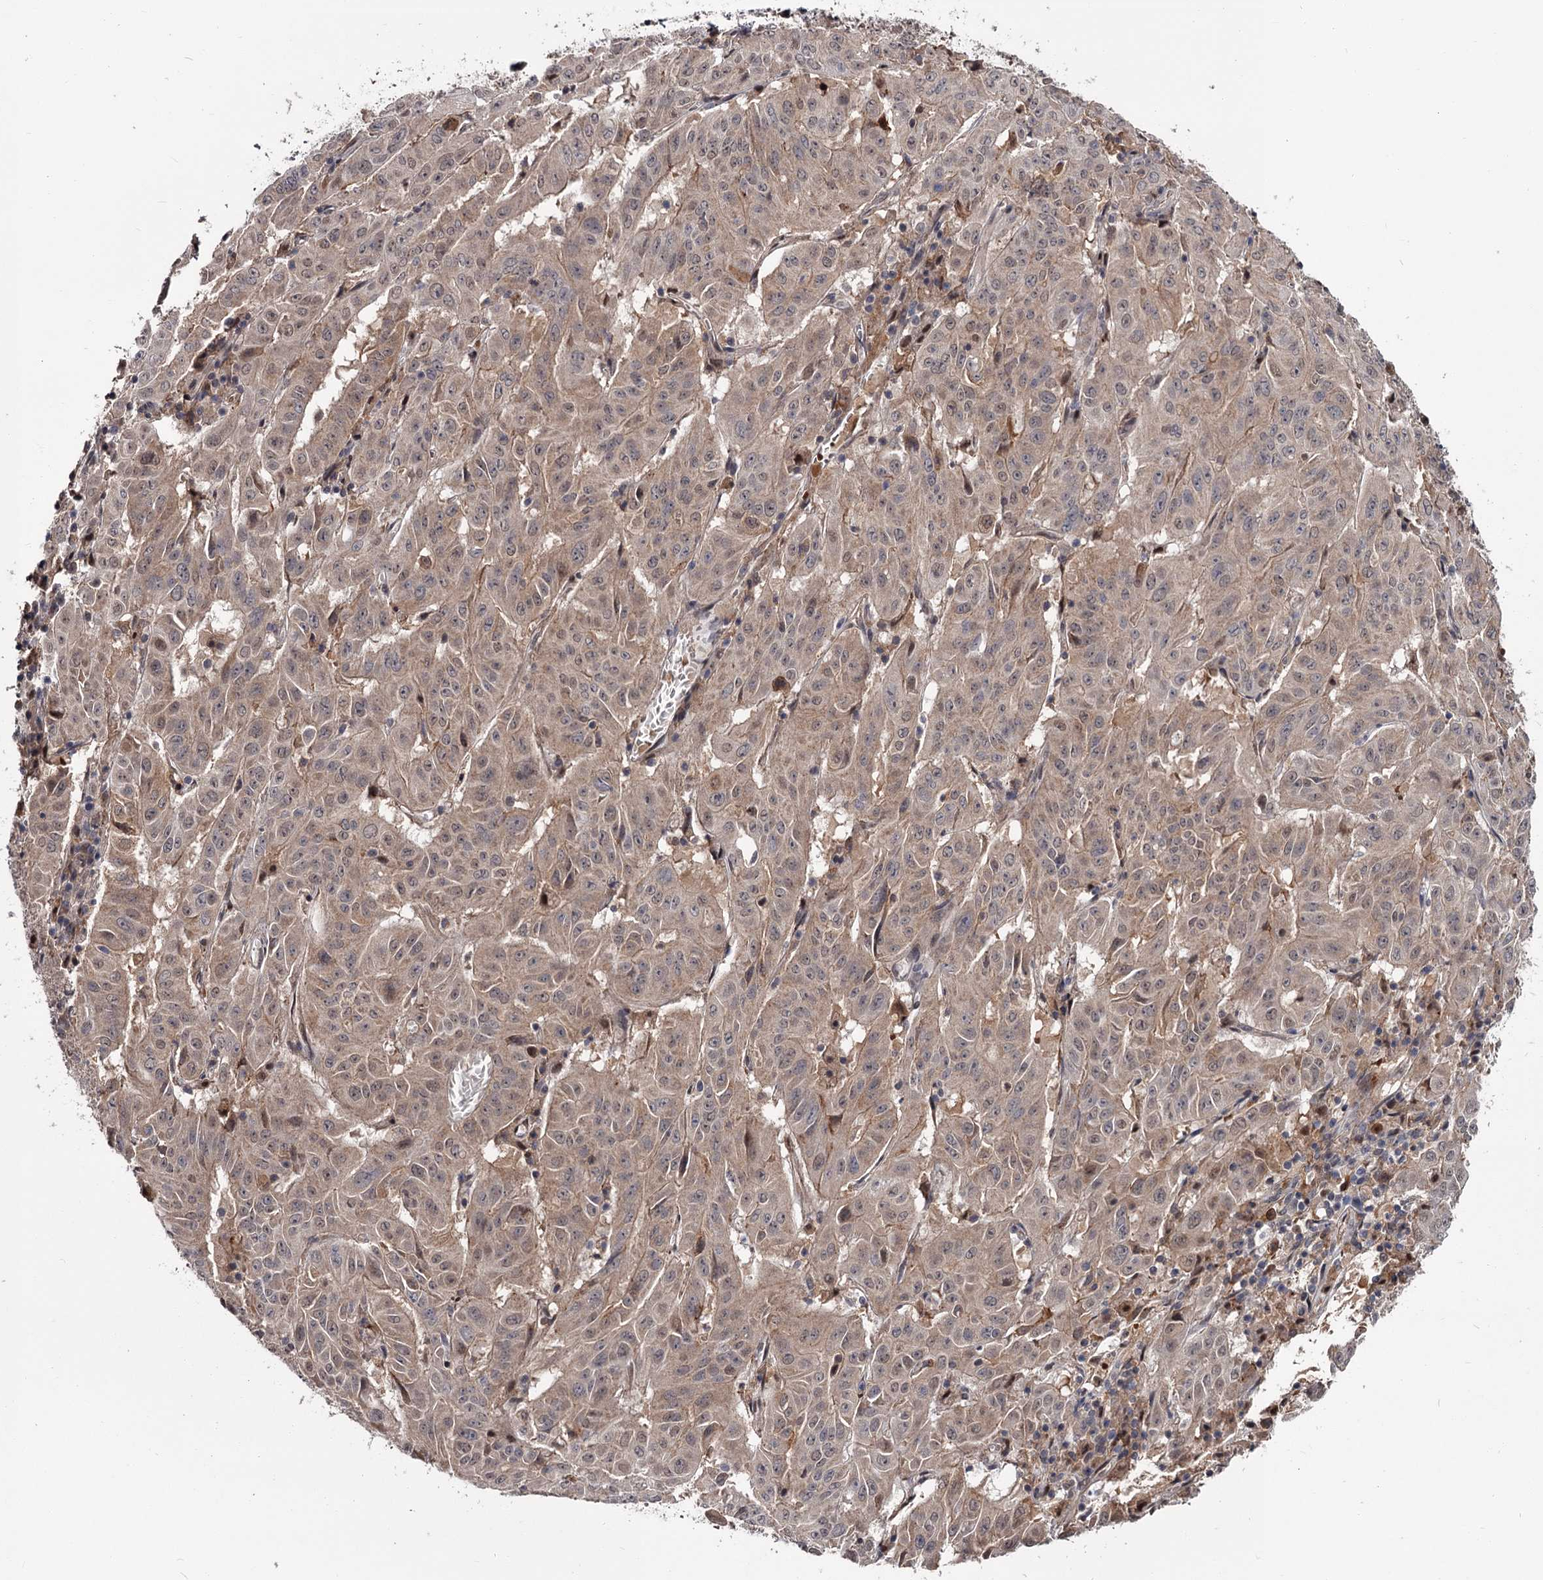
{"staining": {"intensity": "weak", "quantity": ">75%", "location": "cytoplasmic/membranous"}, "tissue": "pancreatic cancer", "cell_type": "Tumor cells", "image_type": "cancer", "snomed": [{"axis": "morphology", "description": "Adenocarcinoma, NOS"}, {"axis": "topography", "description": "Pancreas"}], "caption": "An immunohistochemistry (IHC) photomicrograph of tumor tissue is shown. Protein staining in brown shows weak cytoplasmic/membranous positivity in pancreatic cancer within tumor cells.", "gene": "DAO", "patient": {"sex": "male", "age": 63}}